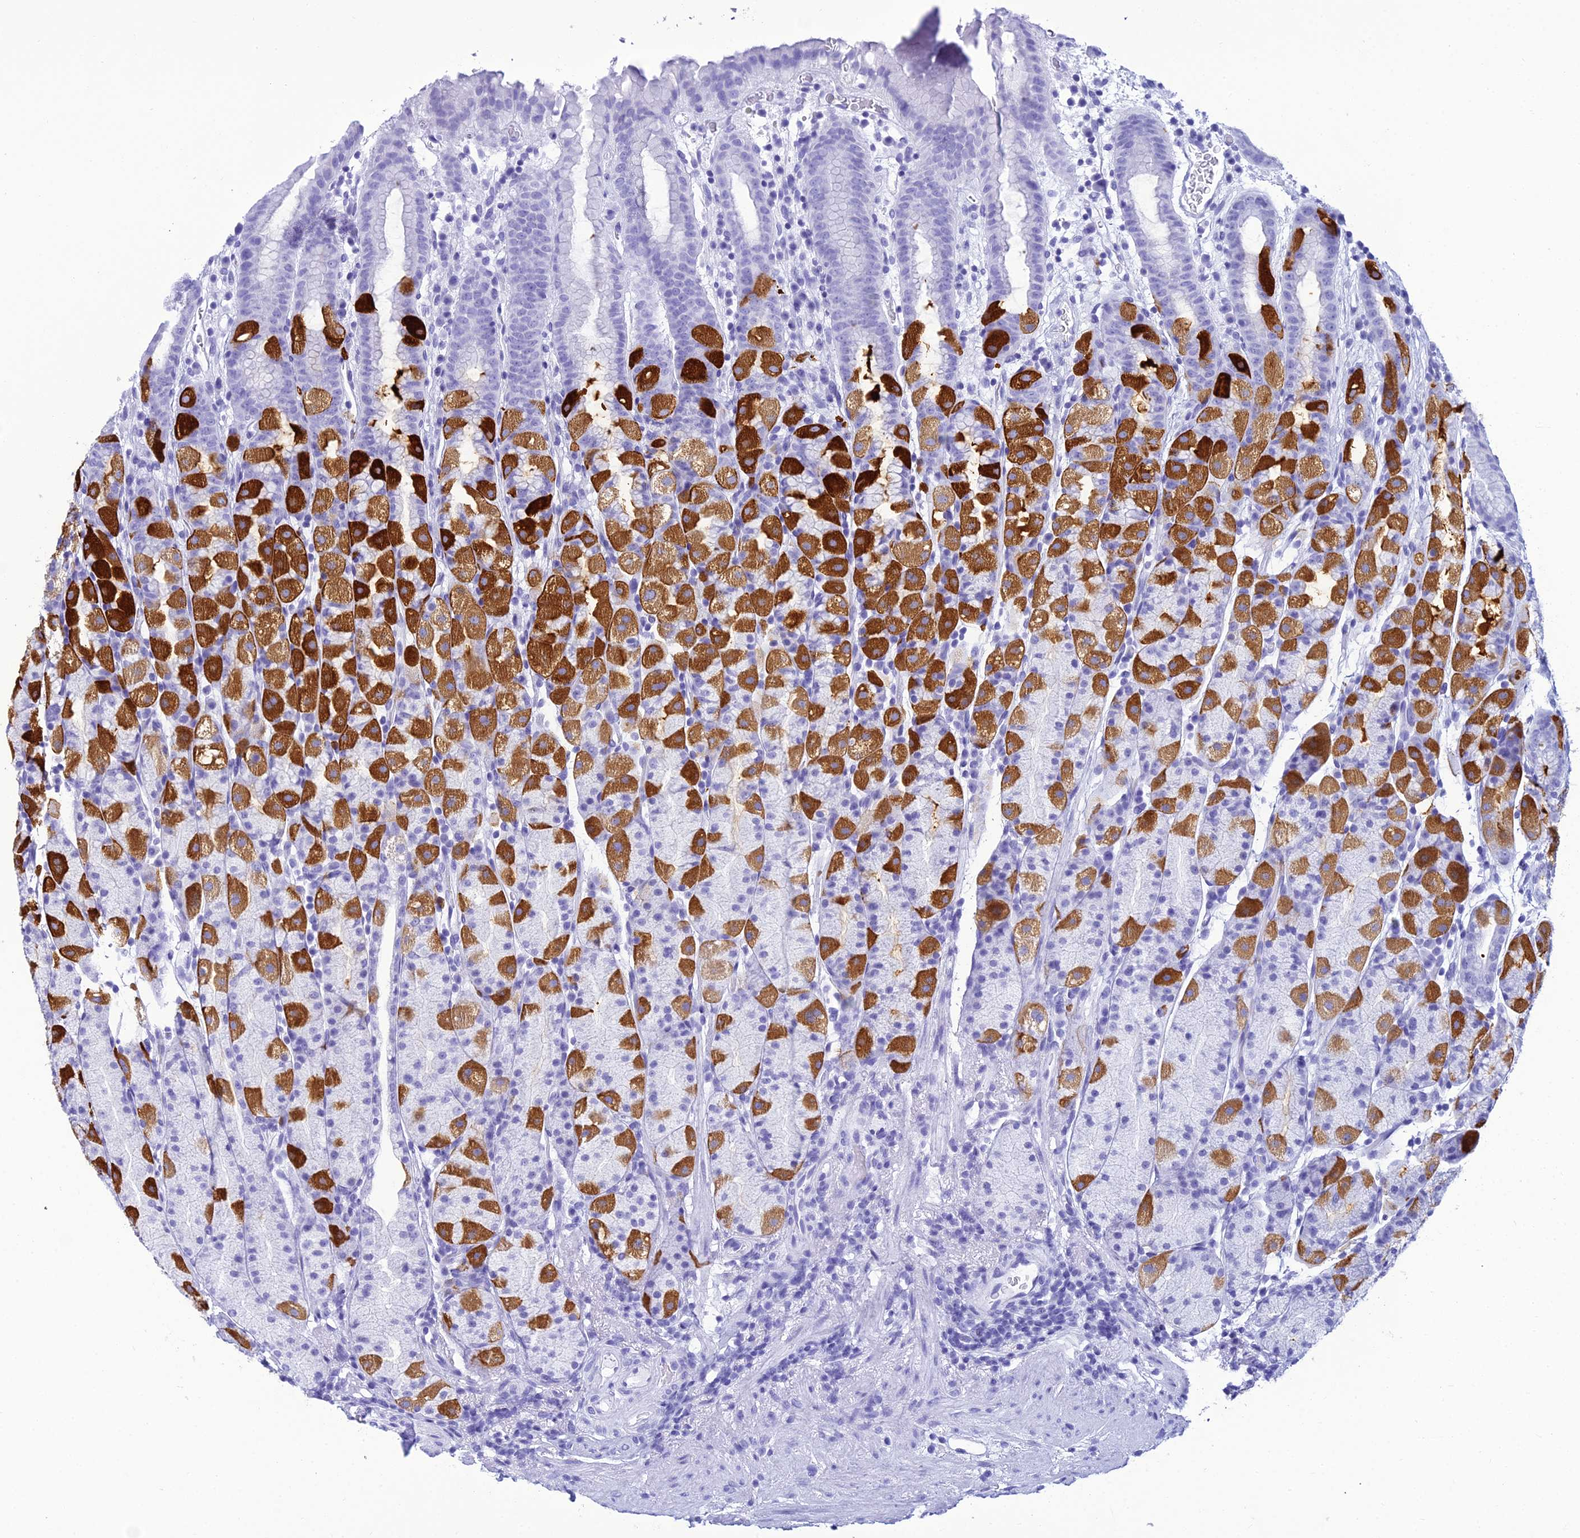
{"staining": {"intensity": "strong", "quantity": "25%-75%", "location": "cytoplasmic/membranous"}, "tissue": "stomach", "cell_type": "Glandular cells", "image_type": "normal", "snomed": [{"axis": "morphology", "description": "Normal tissue, NOS"}, {"axis": "topography", "description": "Stomach, upper"}, {"axis": "topography", "description": "Stomach, lower"}, {"axis": "topography", "description": "Small intestine"}], "caption": "Stomach stained with DAB (3,3'-diaminobenzidine) immunohistochemistry (IHC) shows high levels of strong cytoplasmic/membranous positivity in about 25%-75% of glandular cells.", "gene": "ZNF442", "patient": {"sex": "male", "age": 68}}